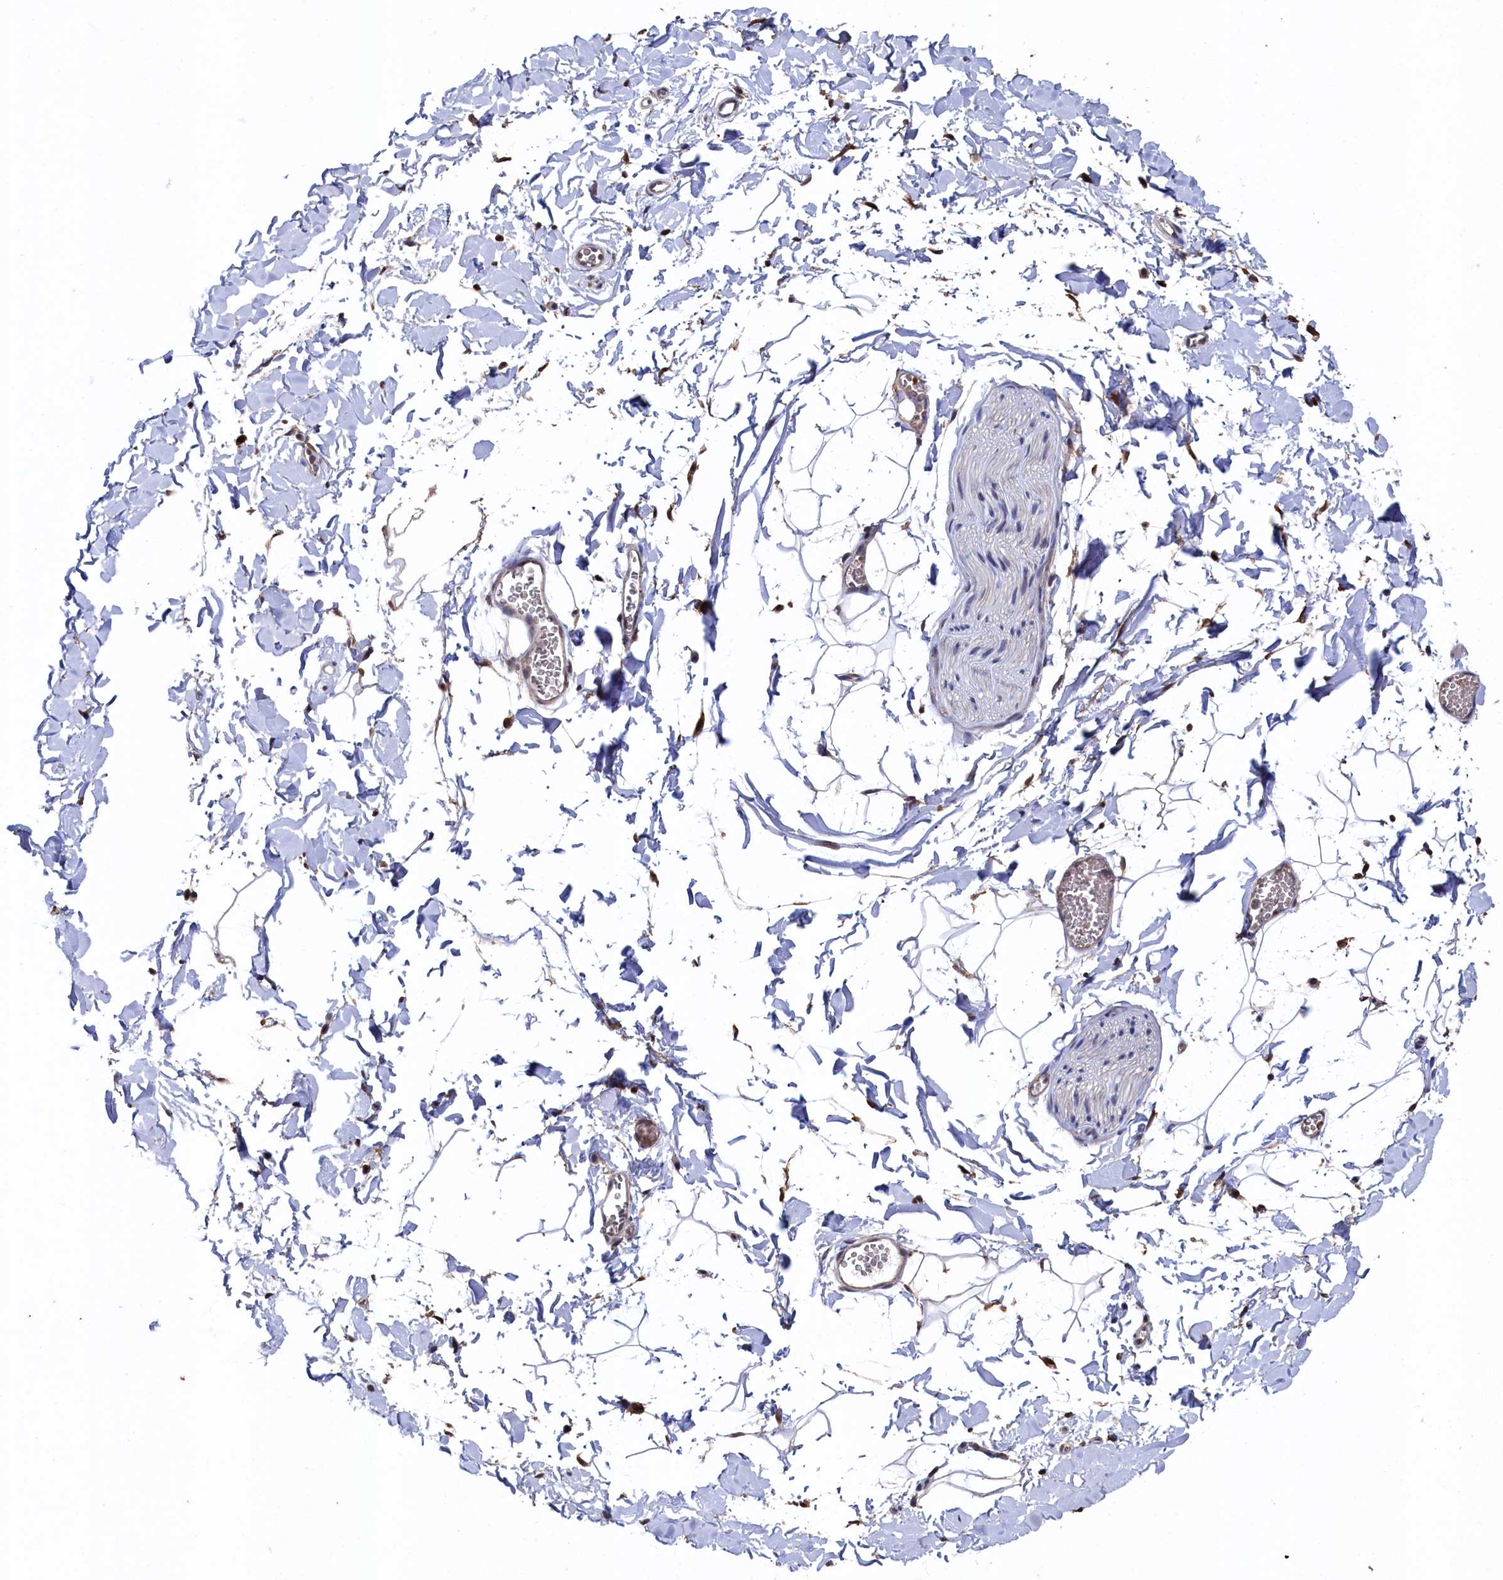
{"staining": {"intensity": "weak", "quantity": "<25%", "location": "cytoplasmic/membranous"}, "tissue": "adipose tissue", "cell_type": "Adipocytes", "image_type": "normal", "snomed": [{"axis": "morphology", "description": "Normal tissue, NOS"}, {"axis": "topography", "description": "Gallbladder"}, {"axis": "topography", "description": "Peripheral nerve tissue"}], "caption": "High magnification brightfield microscopy of benign adipose tissue stained with DAB (3,3'-diaminobenzidine) (brown) and counterstained with hematoxylin (blue): adipocytes show no significant positivity. The staining is performed using DAB (3,3'-diaminobenzidine) brown chromogen with nuclei counter-stained in using hematoxylin.", "gene": "RNH1", "patient": {"sex": "male", "age": 38}}